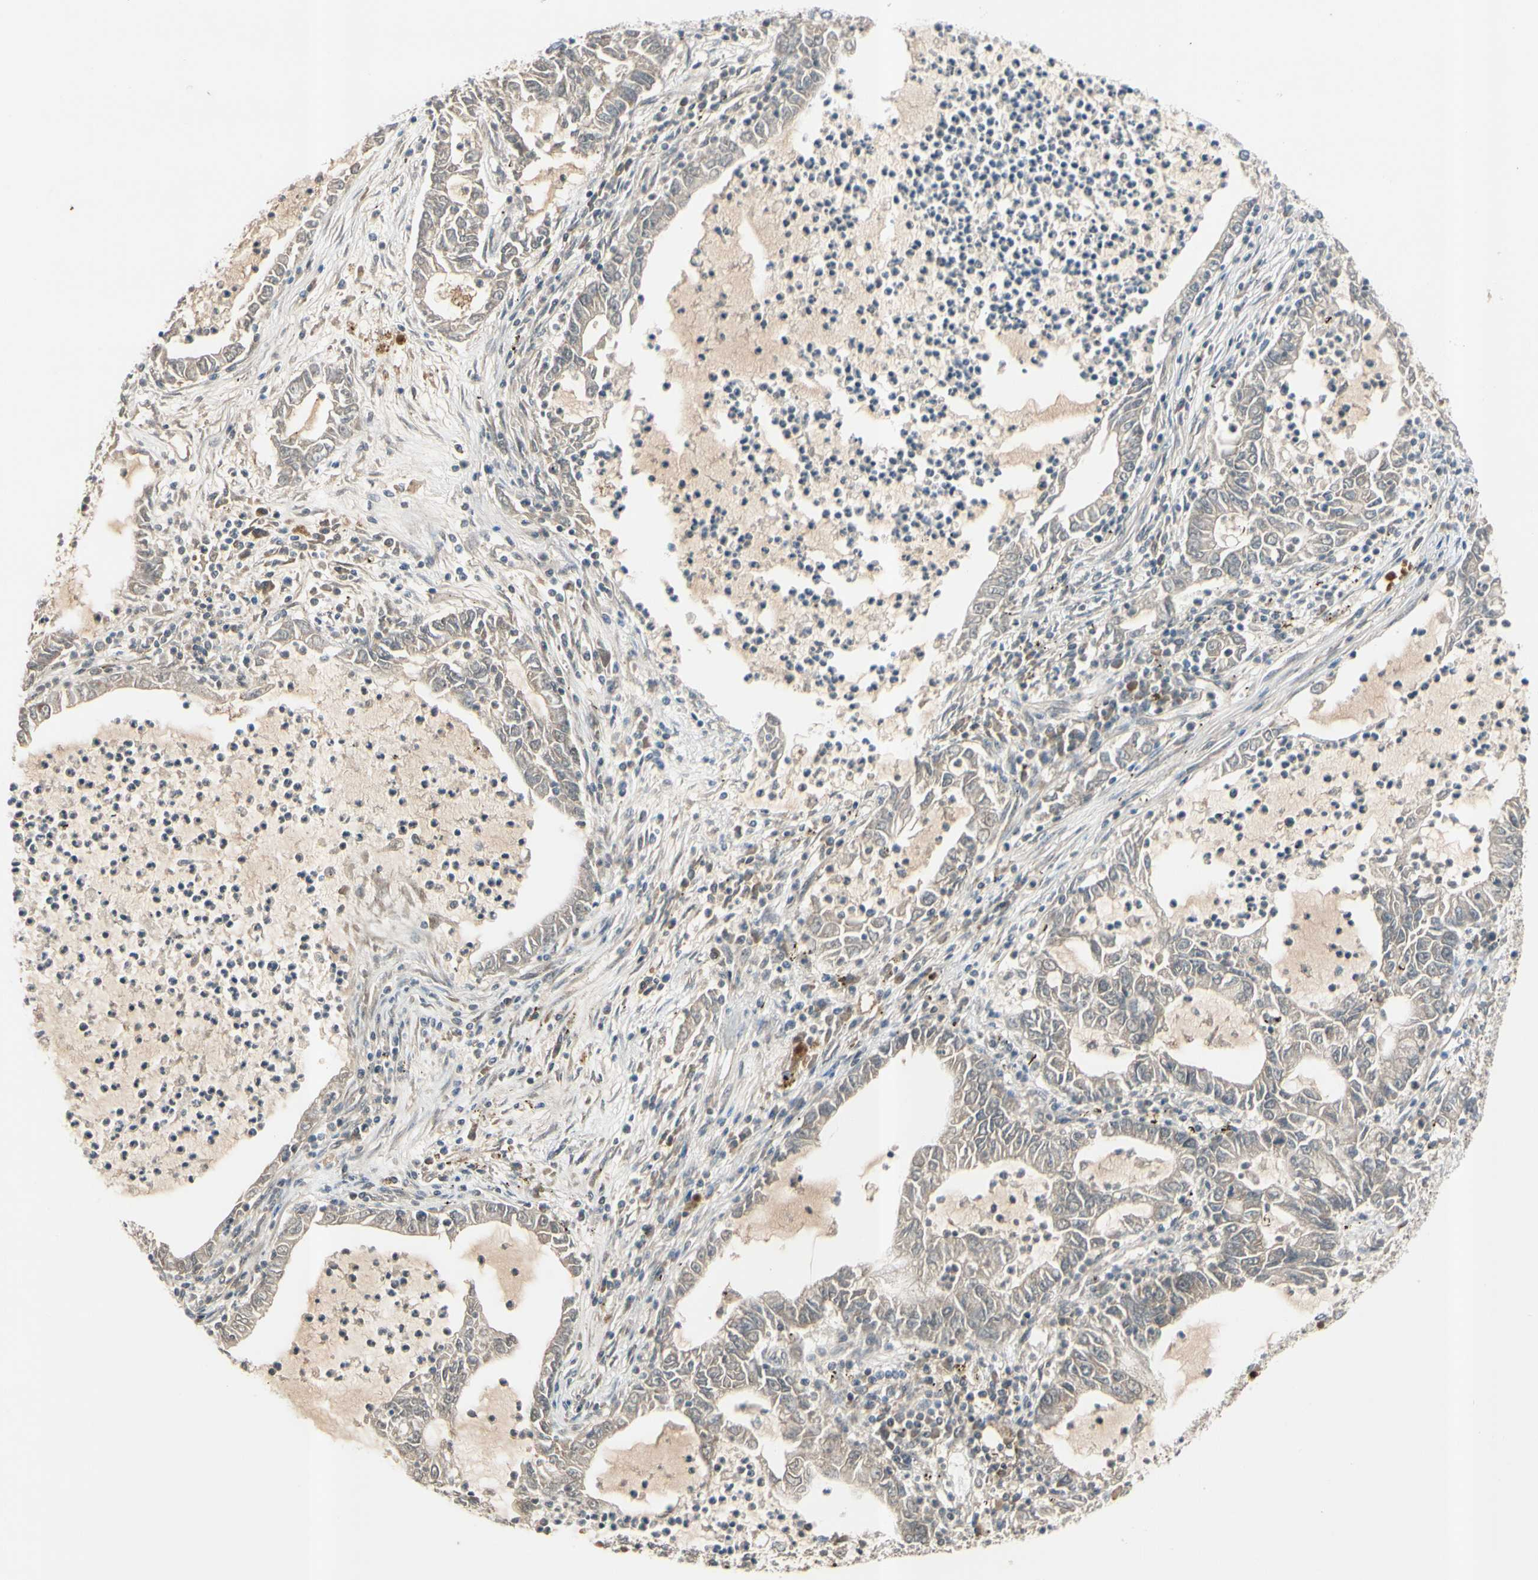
{"staining": {"intensity": "moderate", "quantity": "25%-75%", "location": "cytoplasmic/membranous,nuclear"}, "tissue": "lung cancer", "cell_type": "Tumor cells", "image_type": "cancer", "snomed": [{"axis": "morphology", "description": "Adenocarcinoma, NOS"}, {"axis": "topography", "description": "Lung"}], "caption": "Moderate cytoplasmic/membranous and nuclear staining for a protein is identified in approximately 25%-75% of tumor cells of lung cancer (adenocarcinoma) using immunohistochemistry.", "gene": "ICAM5", "patient": {"sex": "female", "age": 51}}